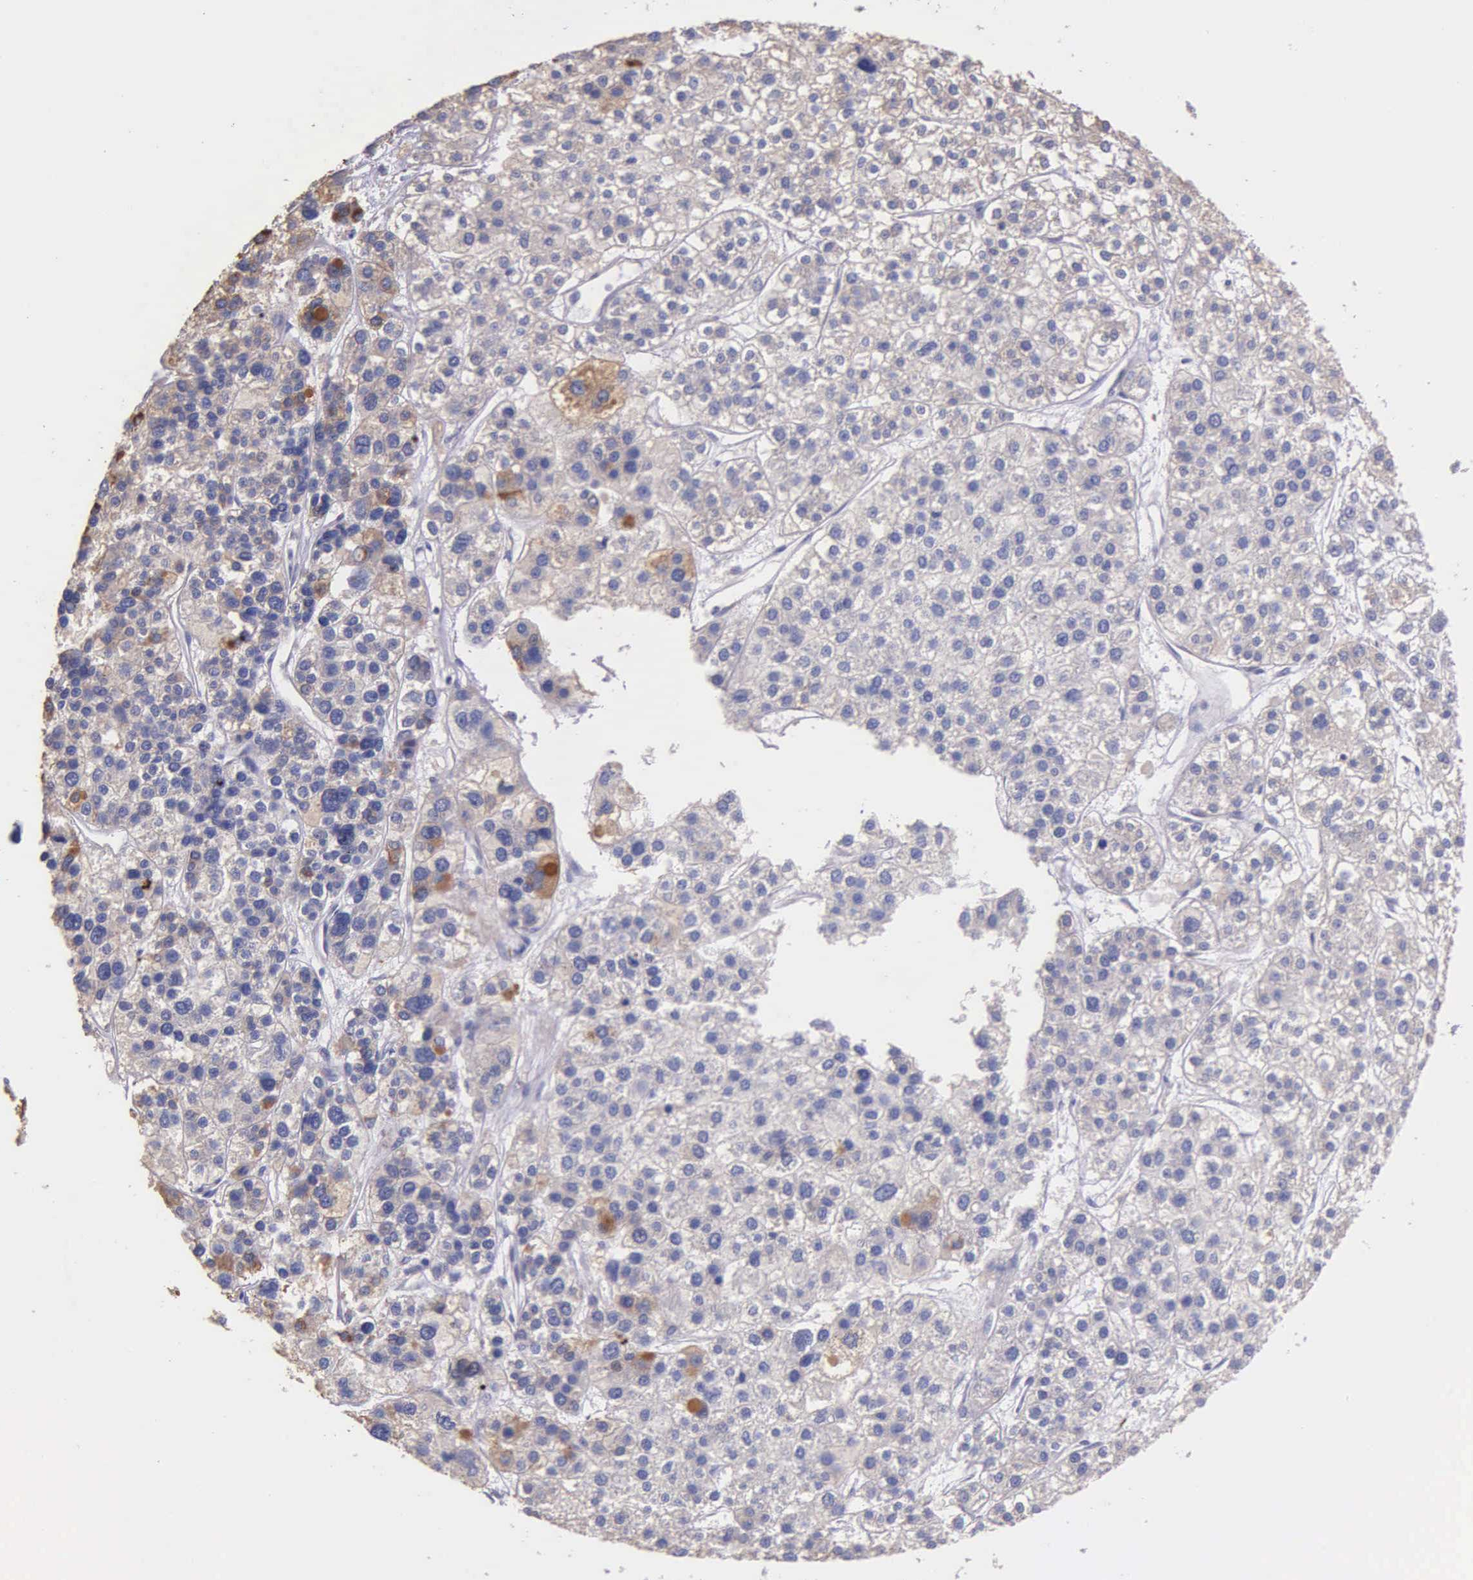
{"staining": {"intensity": "negative", "quantity": "none", "location": "none"}, "tissue": "liver cancer", "cell_type": "Tumor cells", "image_type": "cancer", "snomed": [{"axis": "morphology", "description": "Carcinoma, Hepatocellular, NOS"}, {"axis": "topography", "description": "Liver"}], "caption": "Tumor cells show no significant staining in liver hepatocellular carcinoma.", "gene": "ZC3H12B", "patient": {"sex": "female", "age": 85}}